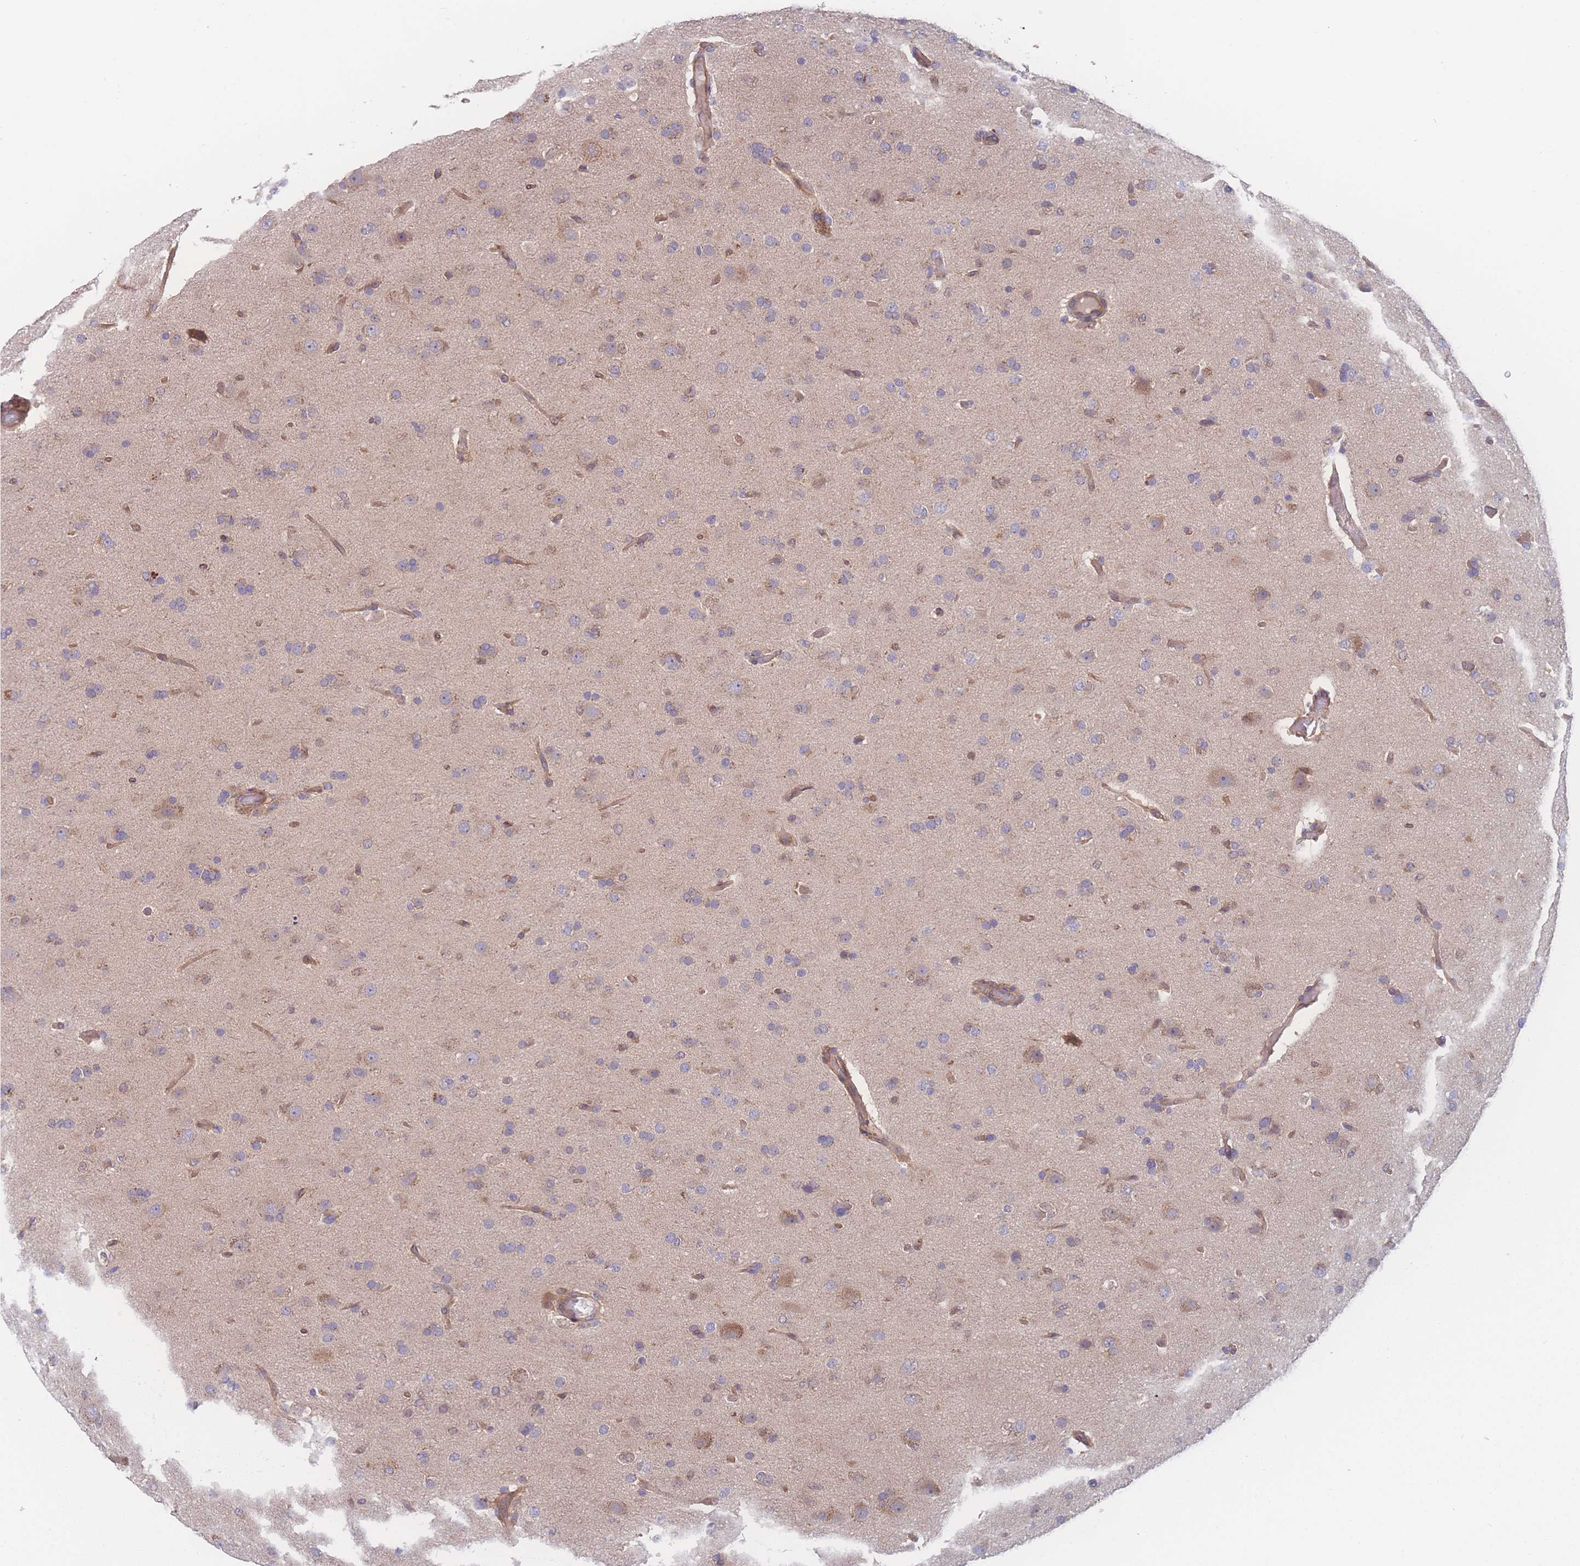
{"staining": {"intensity": "weak", "quantity": "25%-75%", "location": "cytoplasmic/membranous"}, "tissue": "glioma", "cell_type": "Tumor cells", "image_type": "cancer", "snomed": [{"axis": "morphology", "description": "Glioma, malignant, Low grade"}, {"axis": "topography", "description": "Brain"}], "caption": "A photomicrograph of glioma stained for a protein exhibits weak cytoplasmic/membranous brown staining in tumor cells.", "gene": "CFAP97", "patient": {"sex": "male", "age": 65}}